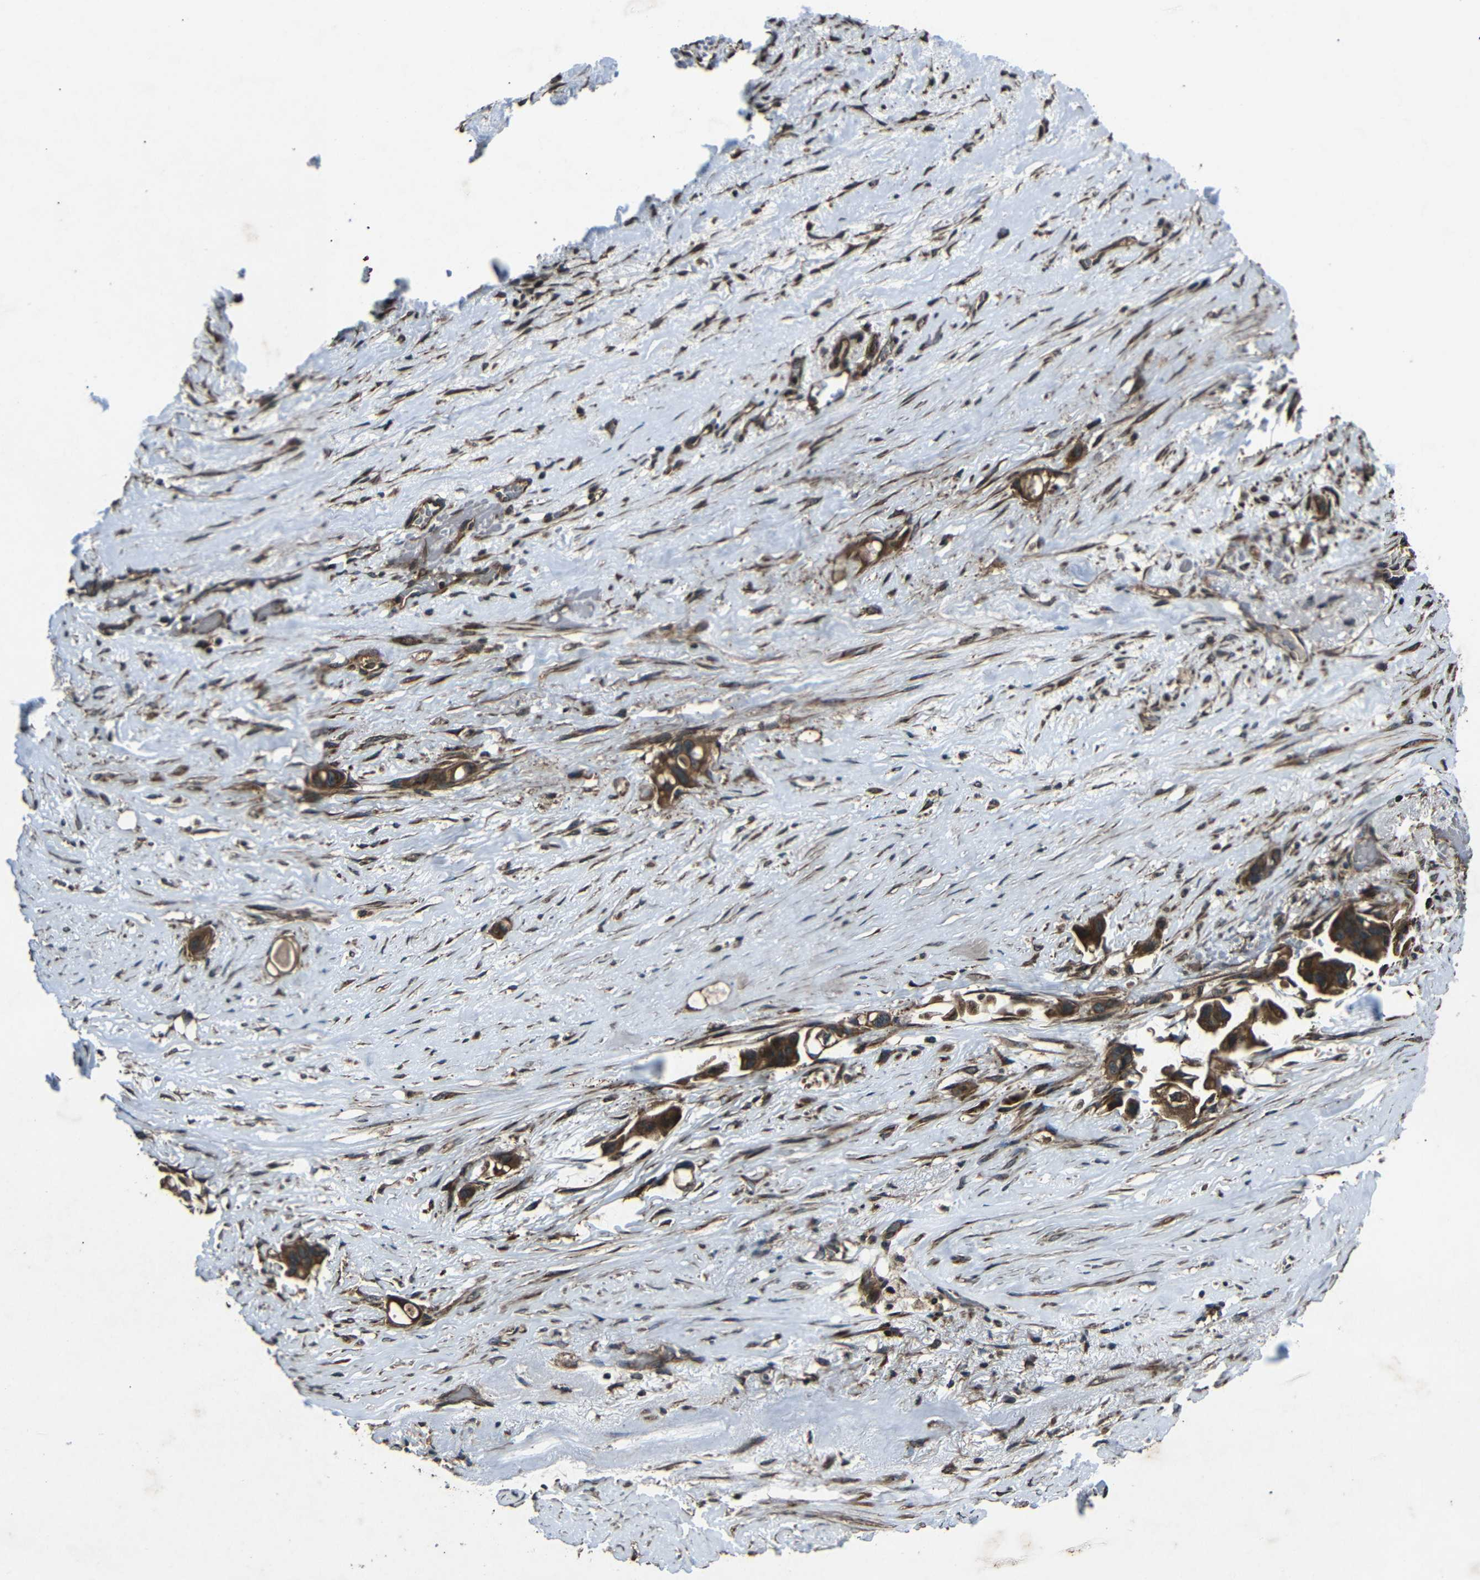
{"staining": {"intensity": "strong", "quantity": ">75%", "location": "cytoplasmic/membranous"}, "tissue": "liver cancer", "cell_type": "Tumor cells", "image_type": "cancer", "snomed": [{"axis": "morphology", "description": "Cholangiocarcinoma"}, {"axis": "topography", "description": "Liver"}], "caption": "The image reveals a brown stain indicating the presence of a protein in the cytoplasmic/membranous of tumor cells in cholangiocarcinoma (liver).", "gene": "PLK2", "patient": {"sex": "female", "age": 65}}